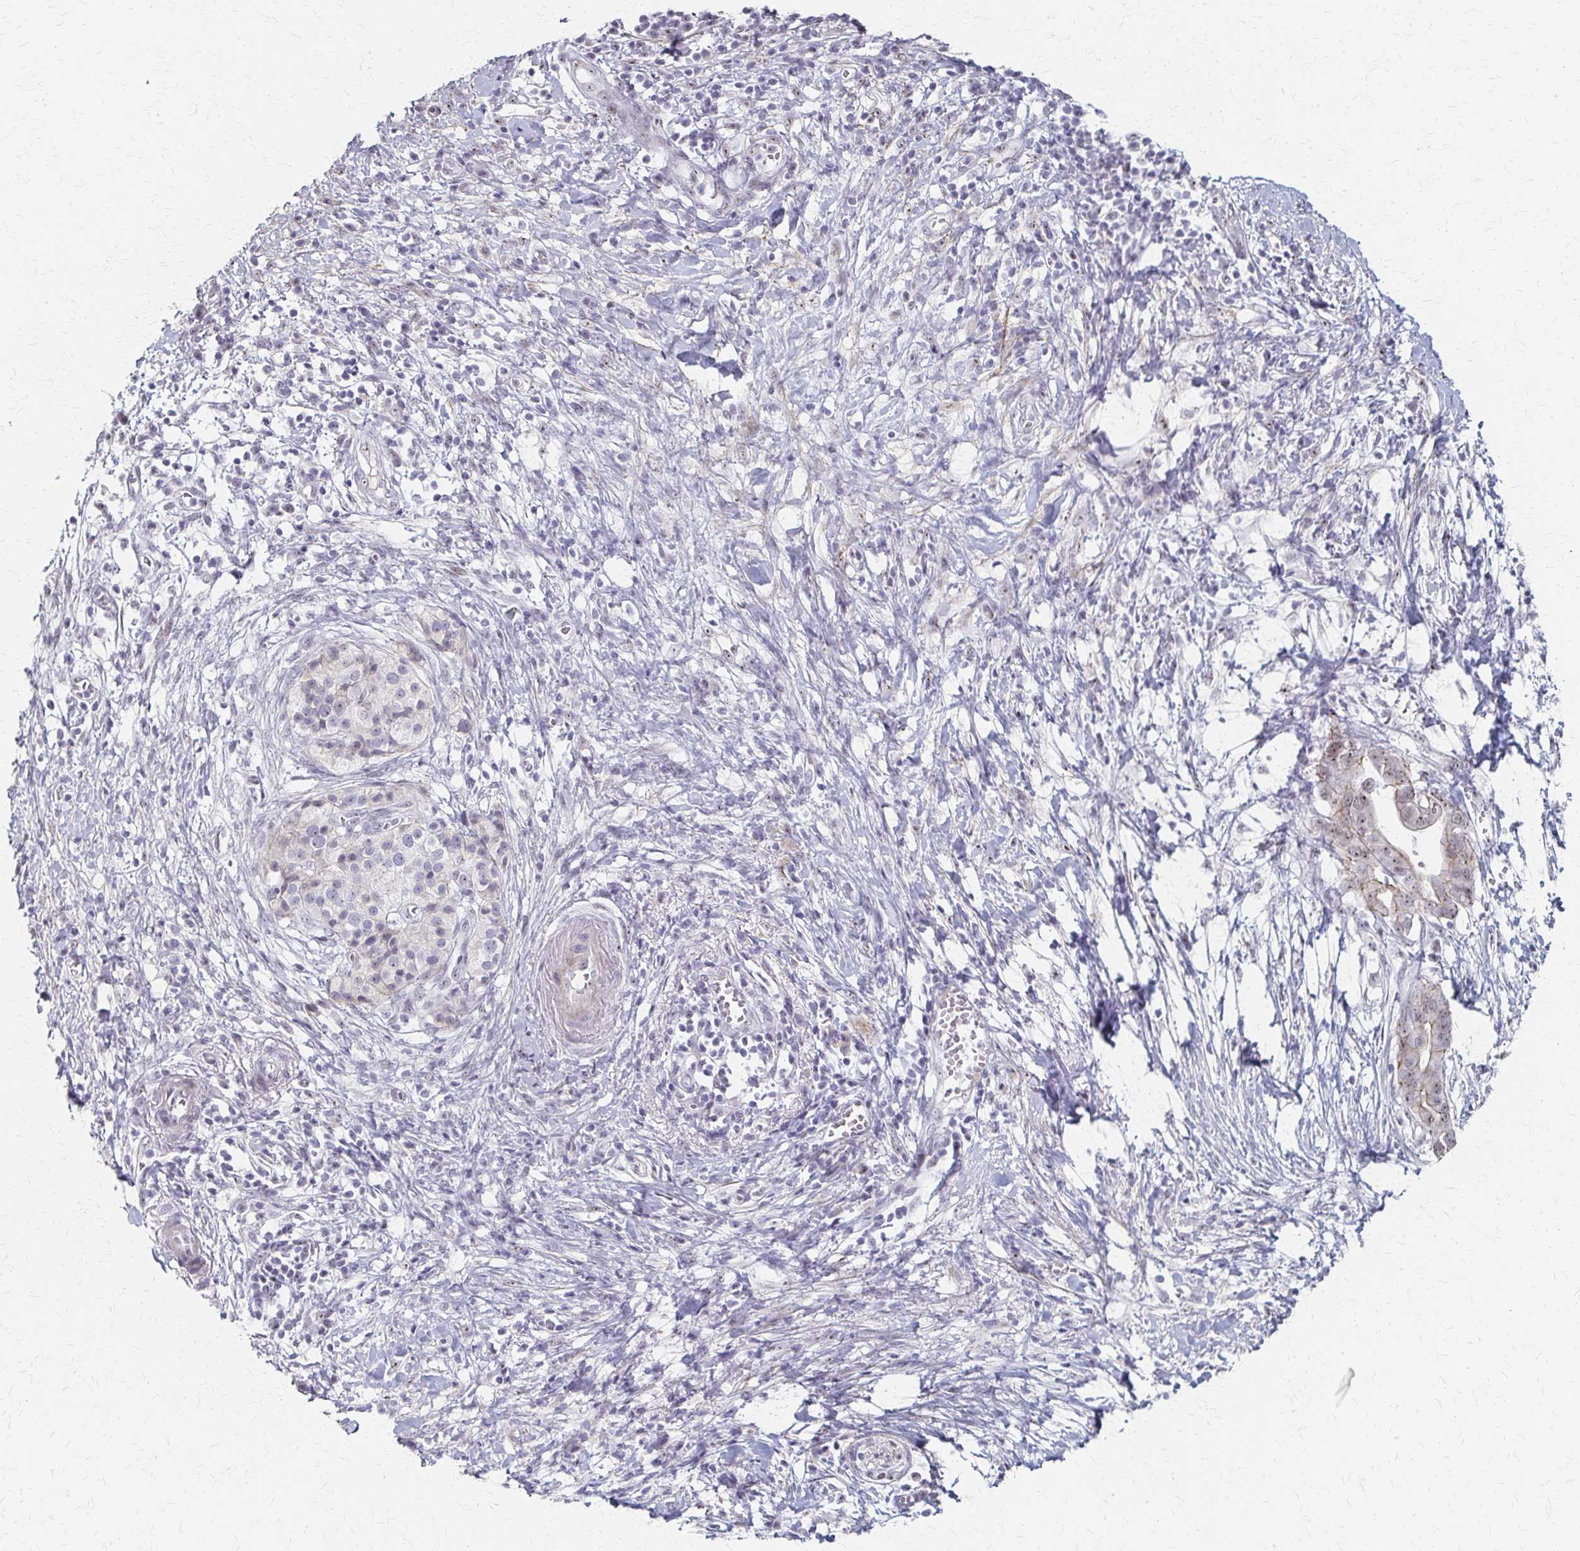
{"staining": {"intensity": "weak", "quantity": "25%-75%", "location": "cytoplasmic/membranous,nuclear"}, "tissue": "pancreatic cancer", "cell_type": "Tumor cells", "image_type": "cancer", "snomed": [{"axis": "morphology", "description": "Adenocarcinoma, NOS"}, {"axis": "topography", "description": "Pancreas"}], "caption": "Immunohistochemical staining of pancreatic cancer (adenocarcinoma) displays low levels of weak cytoplasmic/membranous and nuclear positivity in approximately 25%-75% of tumor cells.", "gene": "PES1", "patient": {"sex": "male", "age": 61}}